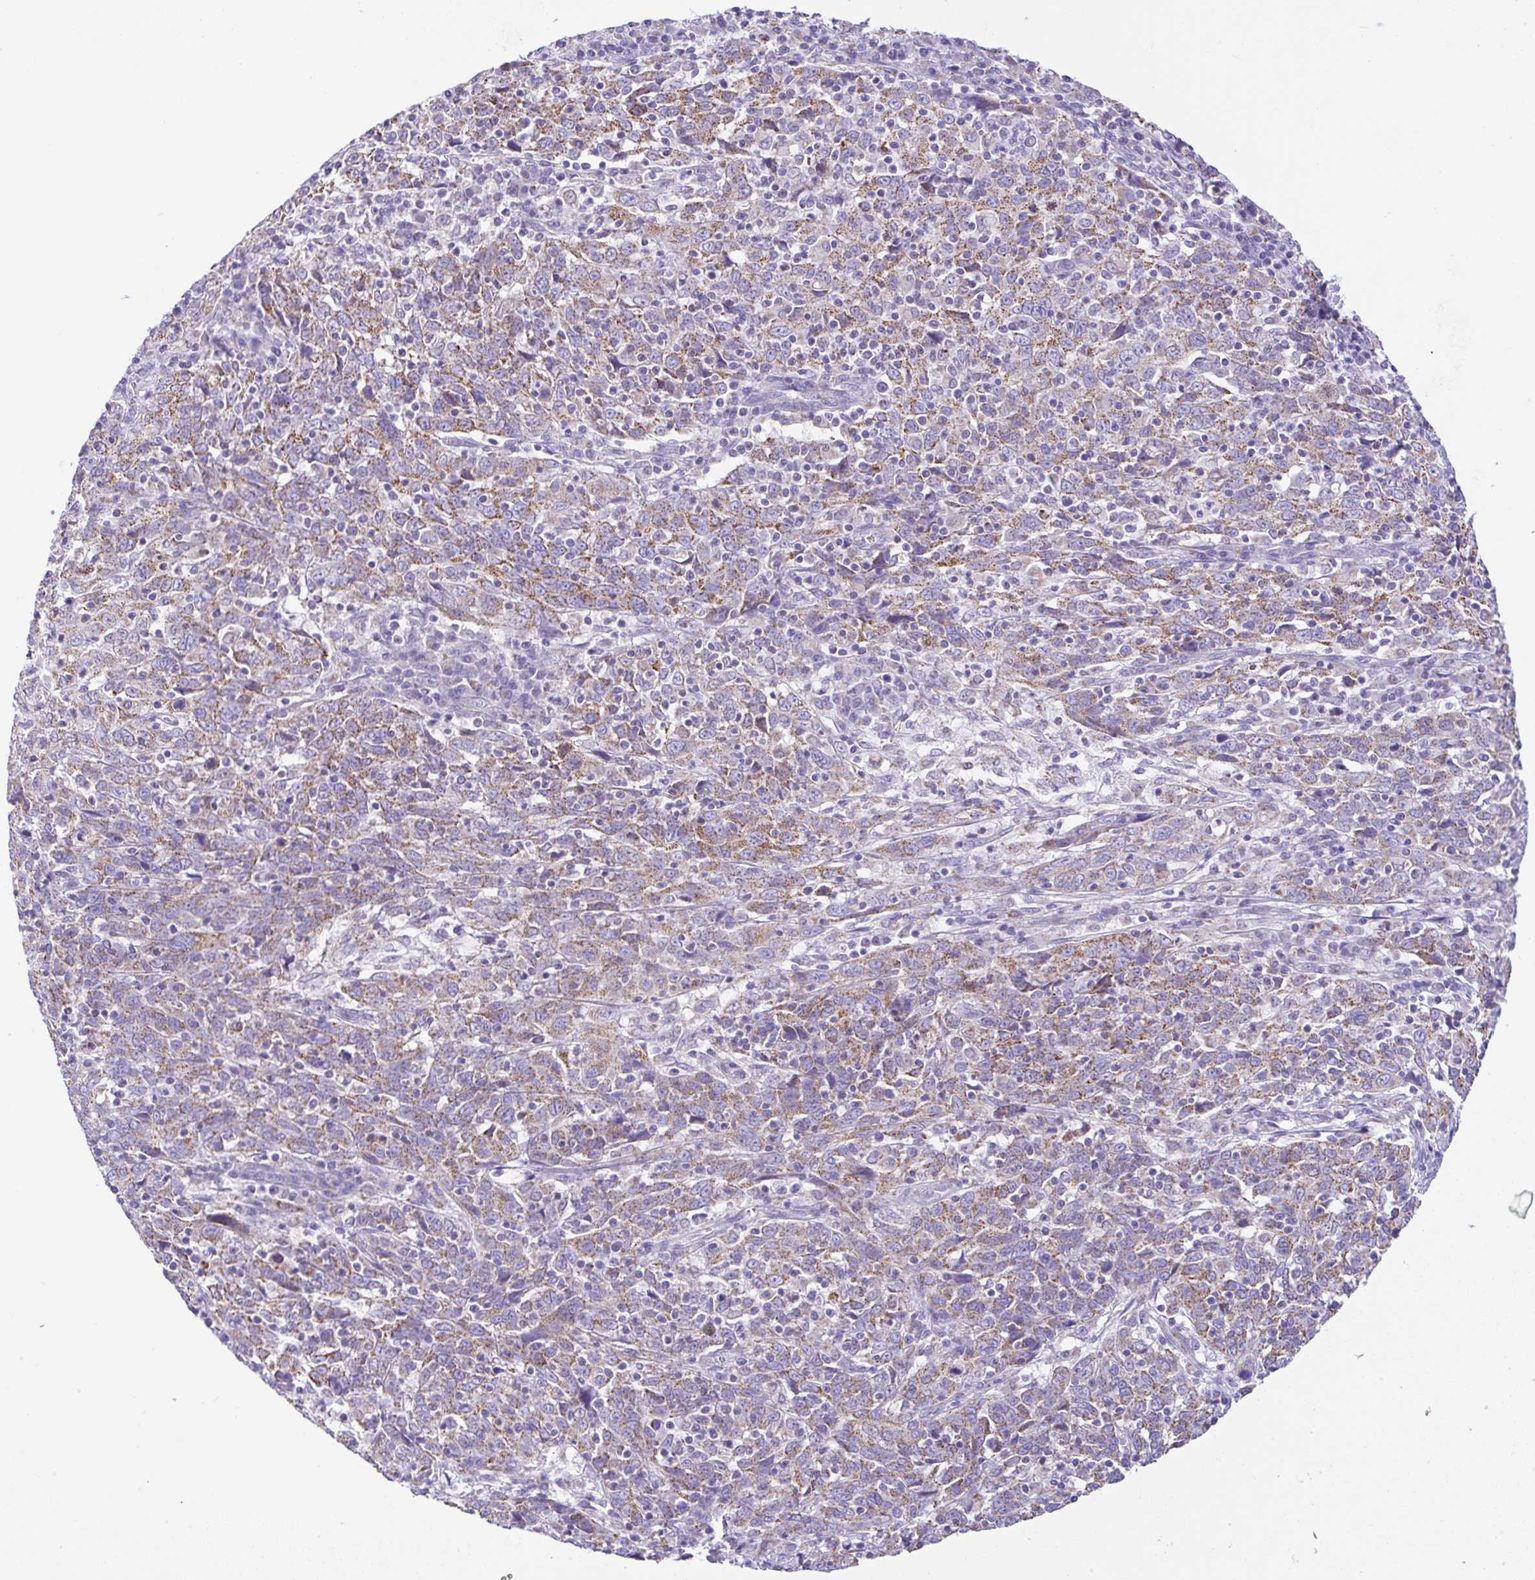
{"staining": {"intensity": "moderate", "quantity": "25%-75%", "location": "cytoplasmic/membranous"}, "tissue": "cervical cancer", "cell_type": "Tumor cells", "image_type": "cancer", "snomed": [{"axis": "morphology", "description": "Squamous cell carcinoma, NOS"}, {"axis": "topography", "description": "Cervix"}], "caption": "IHC (DAB (3,3'-diaminobenzidine)) staining of human cervical cancer (squamous cell carcinoma) displays moderate cytoplasmic/membranous protein expression in about 25%-75% of tumor cells.", "gene": "SLC13A1", "patient": {"sex": "female", "age": 46}}